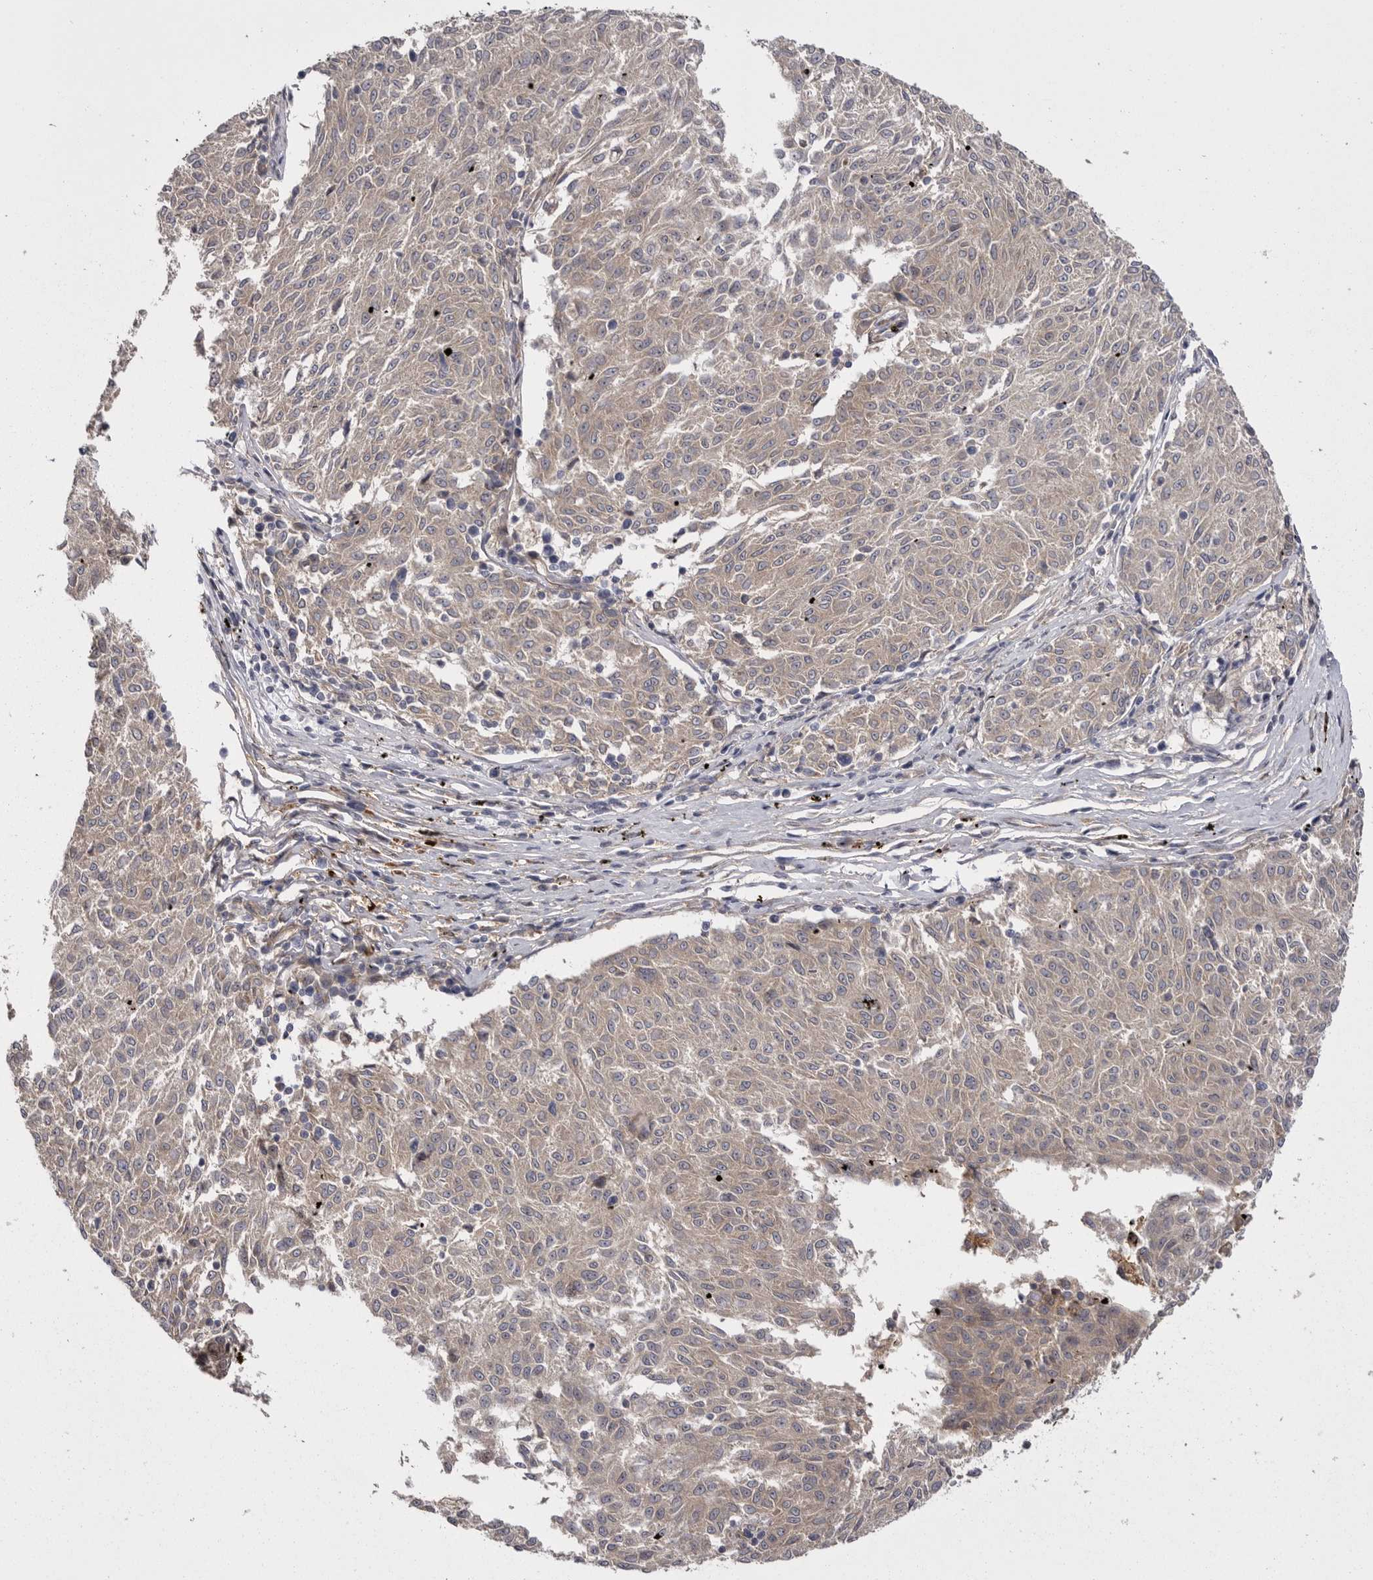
{"staining": {"intensity": "weak", "quantity": ">75%", "location": "cytoplasmic/membranous"}, "tissue": "melanoma", "cell_type": "Tumor cells", "image_type": "cancer", "snomed": [{"axis": "morphology", "description": "Malignant melanoma, NOS"}, {"axis": "topography", "description": "Skin"}], "caption": "This photomicrograph shows melanoma stained with immunohistochemistry (IHC) to label a protein in brown. The cytoplasmic/membranous of tumor cells show weak positivity for the protein. Nuclei are counter-stained blue.", "gene": "OSBPL9", "patient": {"sex": "female", "age": 72}}